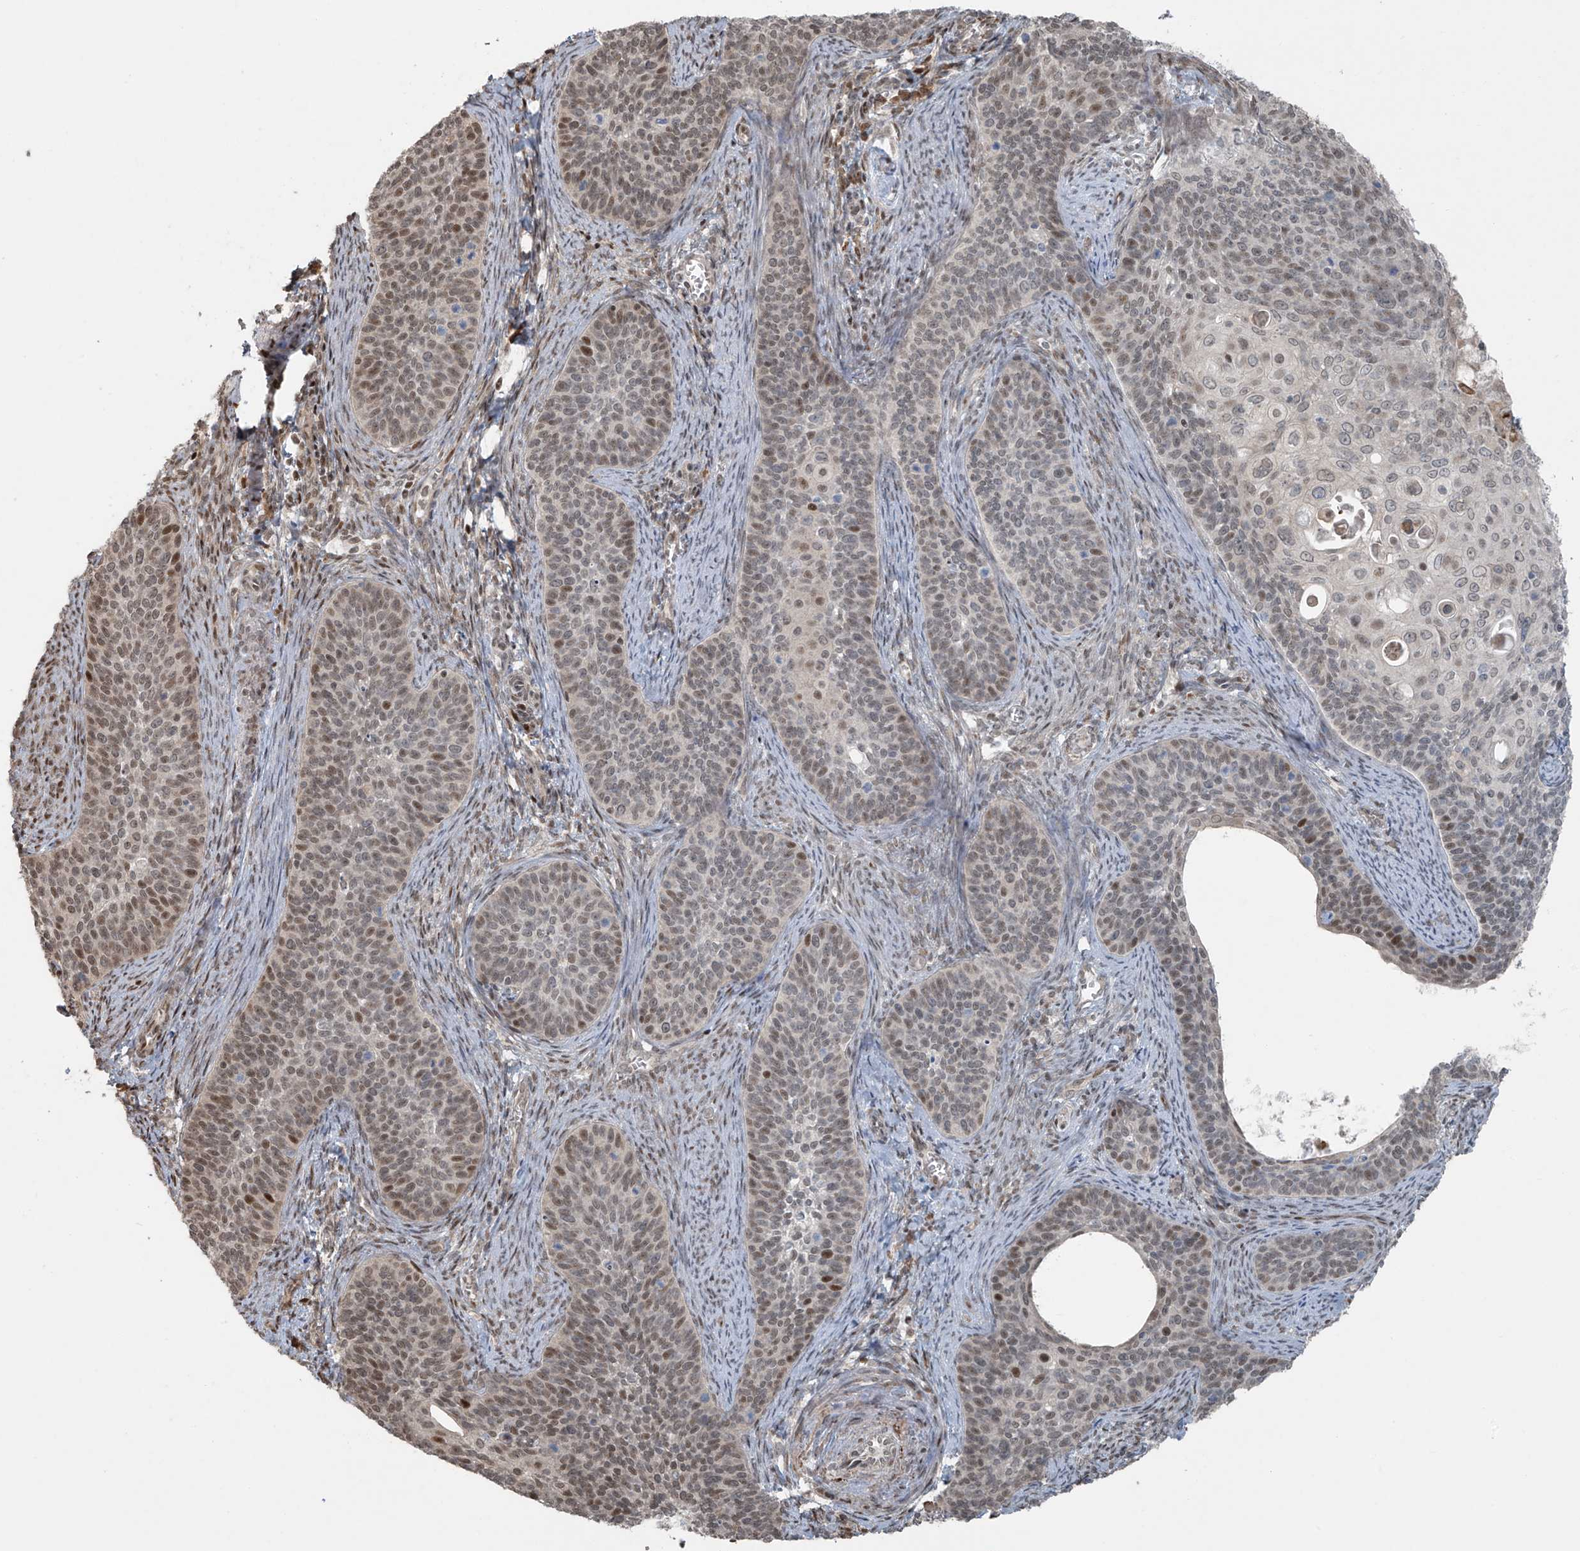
{"staining": {"intensity": "moderate", "quantity": "25%-75%", "location": "nuclear"}, "tissue": "cervical cancer", "cell_type": "Tumor cells", "image_type": "cancer", "snomed": [{"axis": "morphology", "description": "Squamous cell carcinoma, NOS"}, {"axis": "topography", "description": "Cervix"}], "caption": "The photomicrograph demonstrates immunohistochemical staining of squamous cell carcinoma (cervical). There is moderate nuclear expression is seen in approximately 25%-75% of tumor cells.", "gene": "TTC22", "patient": {"sex": "female", "age": 33}}